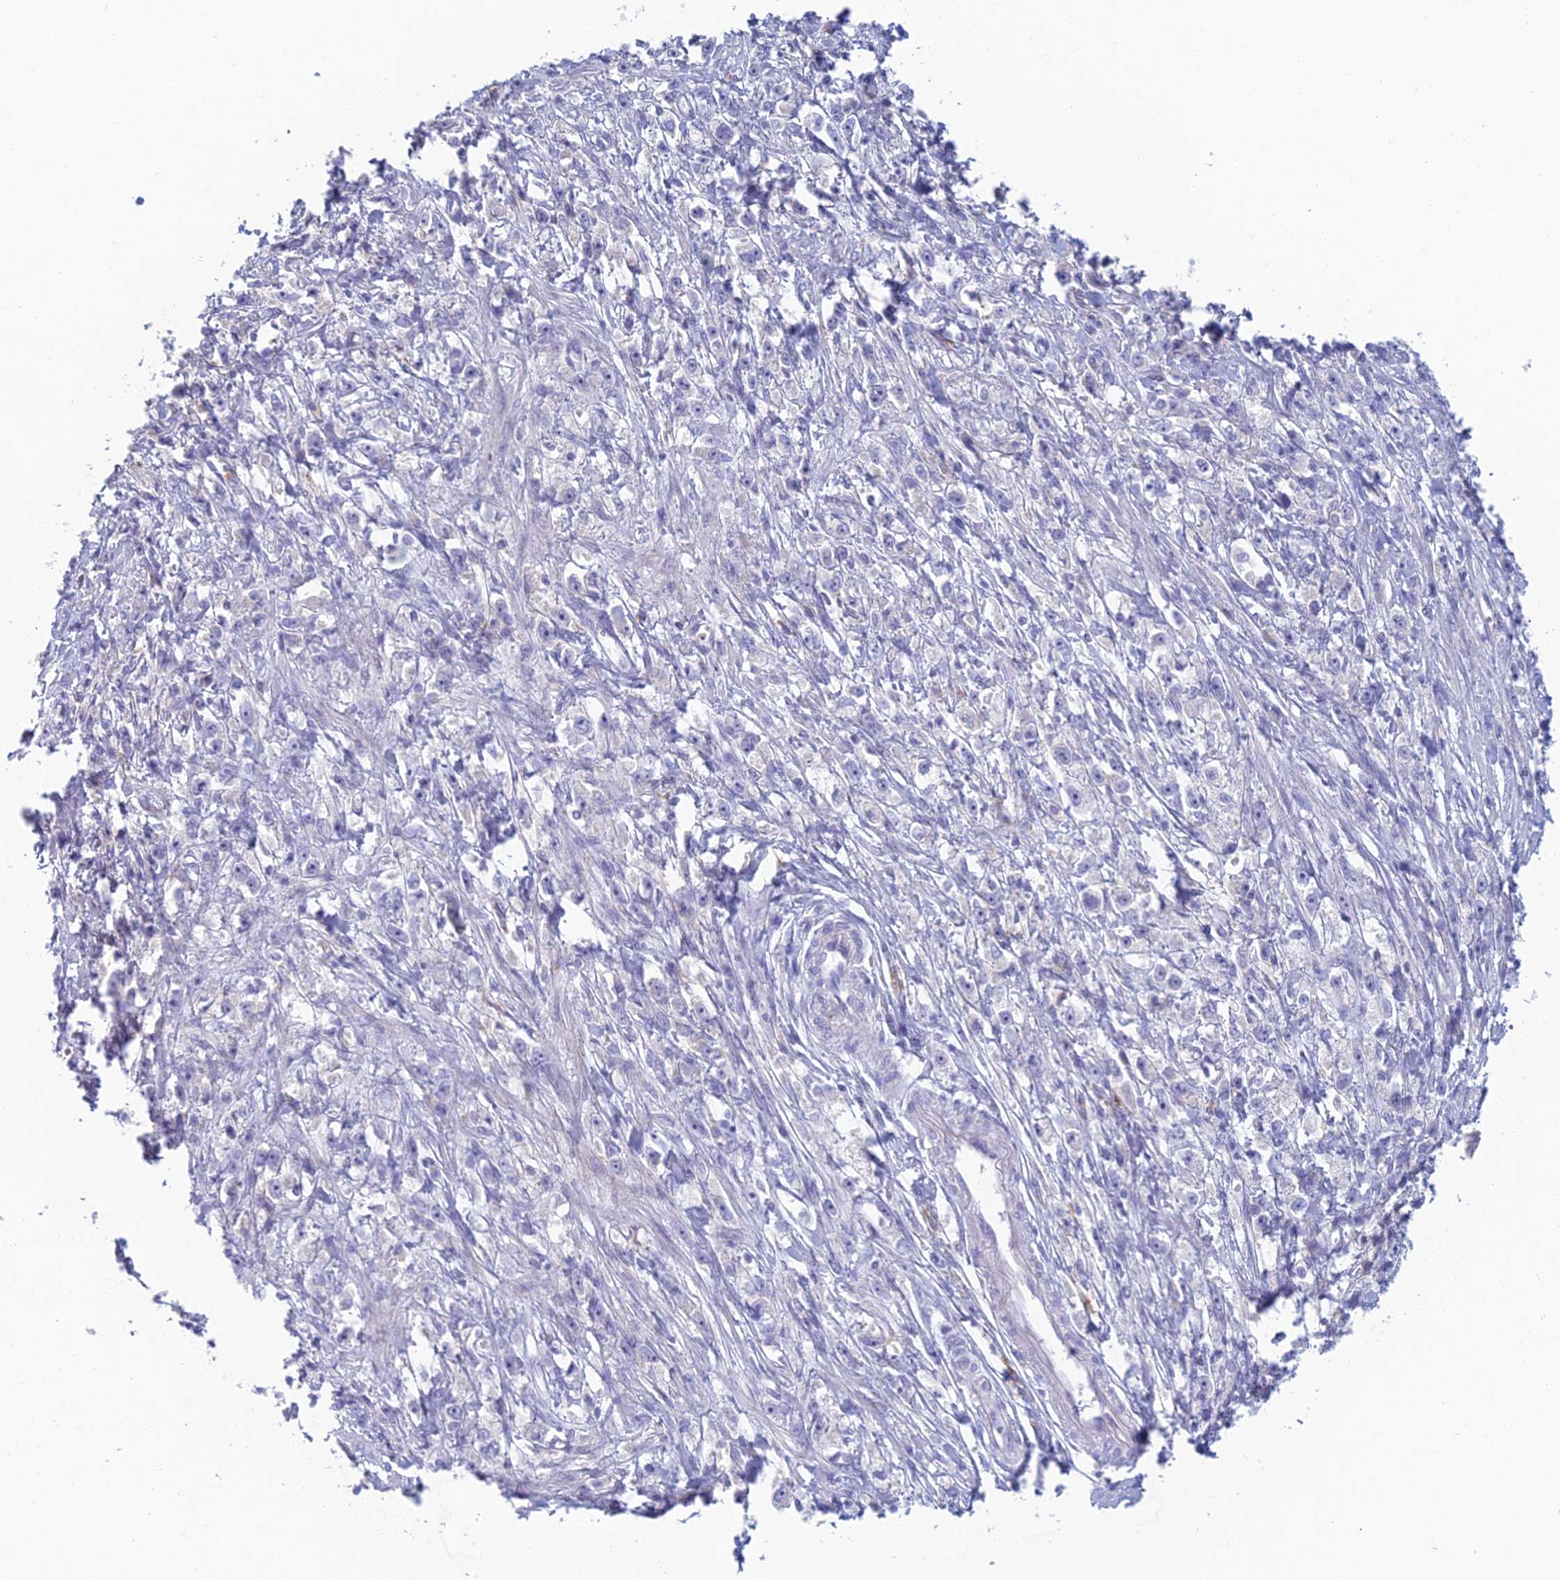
{"staining": {"intensity": "negative", "quantity": "none", "location": "none"}, "tissue": "stomach cancer", "cell_type": "Tumor cells", "image_type": "cancer", "snomed": [{"axis": "morphology", "description": "Adenocarcinoma, NOS"}, {"axis": "topography", "description": "Stomach"}], "caption": "Immunohistochemistry (IHC) histopathology image of neoplastic tissue: adenocarcinoma (stomach) stained with DAB demonstrates no significant protein positivity in tumor cells.", "gene": "FERD3L", "patient": {"sex": "female", "age": 59}}